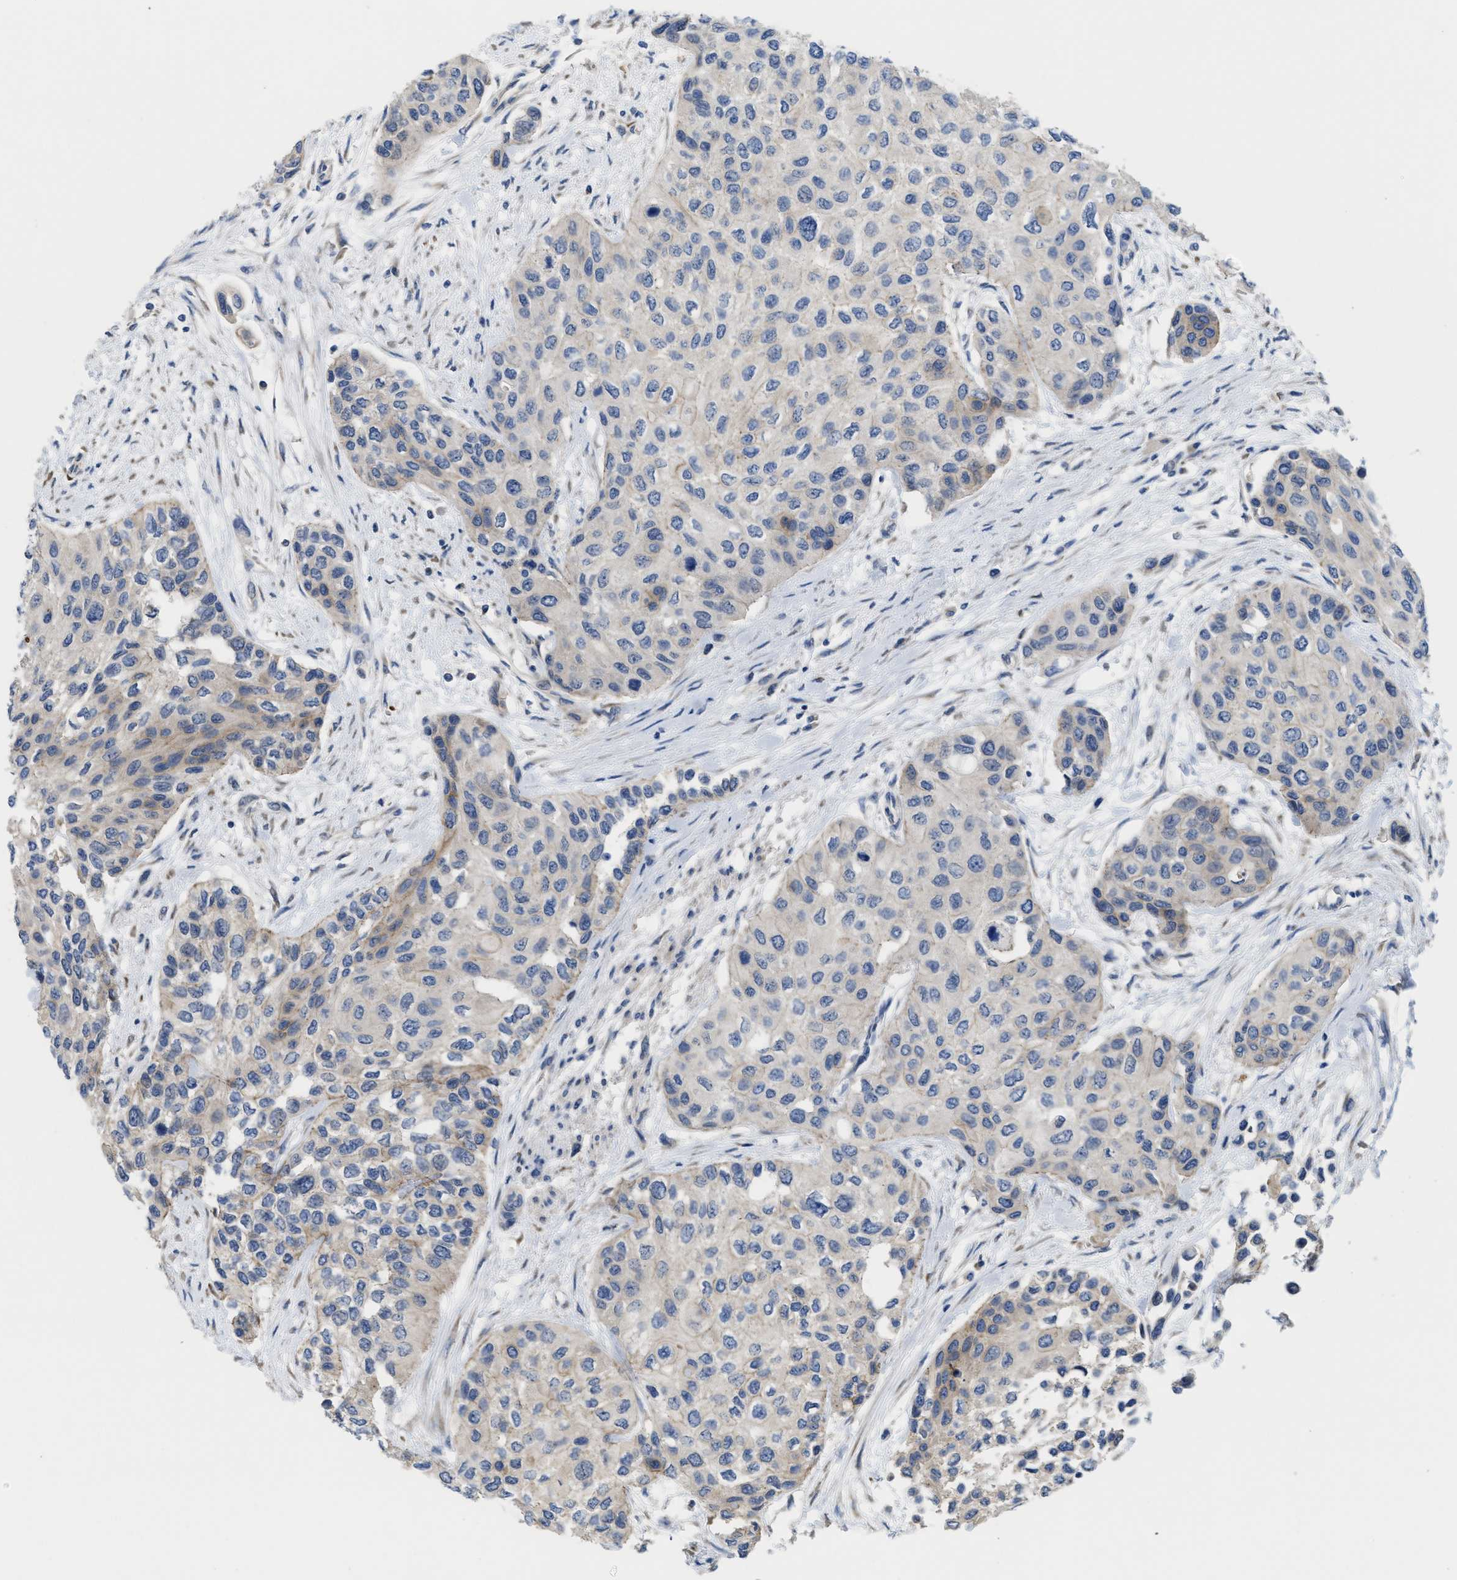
{"staining": {"intensity": "weak", "quantity": "<25%", "location": "cytoplasmic/membranous"}, "tissue": "urothelial cancer", "cell_type": "Tumor cells", "image_type": "cancer", "snomed": [{"axis": "morphology", "description": "Urothelial carcinoma, High grade"}, {"axis": "topography", "description": "Urinary bladder"}], "caption": "Urothelial cancer was stained to show a protein in brown. There is no significant expression in tumor cells. Brightfield microscopy of immunohistochemistry (IHC) stained with DAB (brown) and hematoxylin (blue), captured at high magnification.", "gene": "CDPF1", "patient": {"sex": "female", "age": 56}}